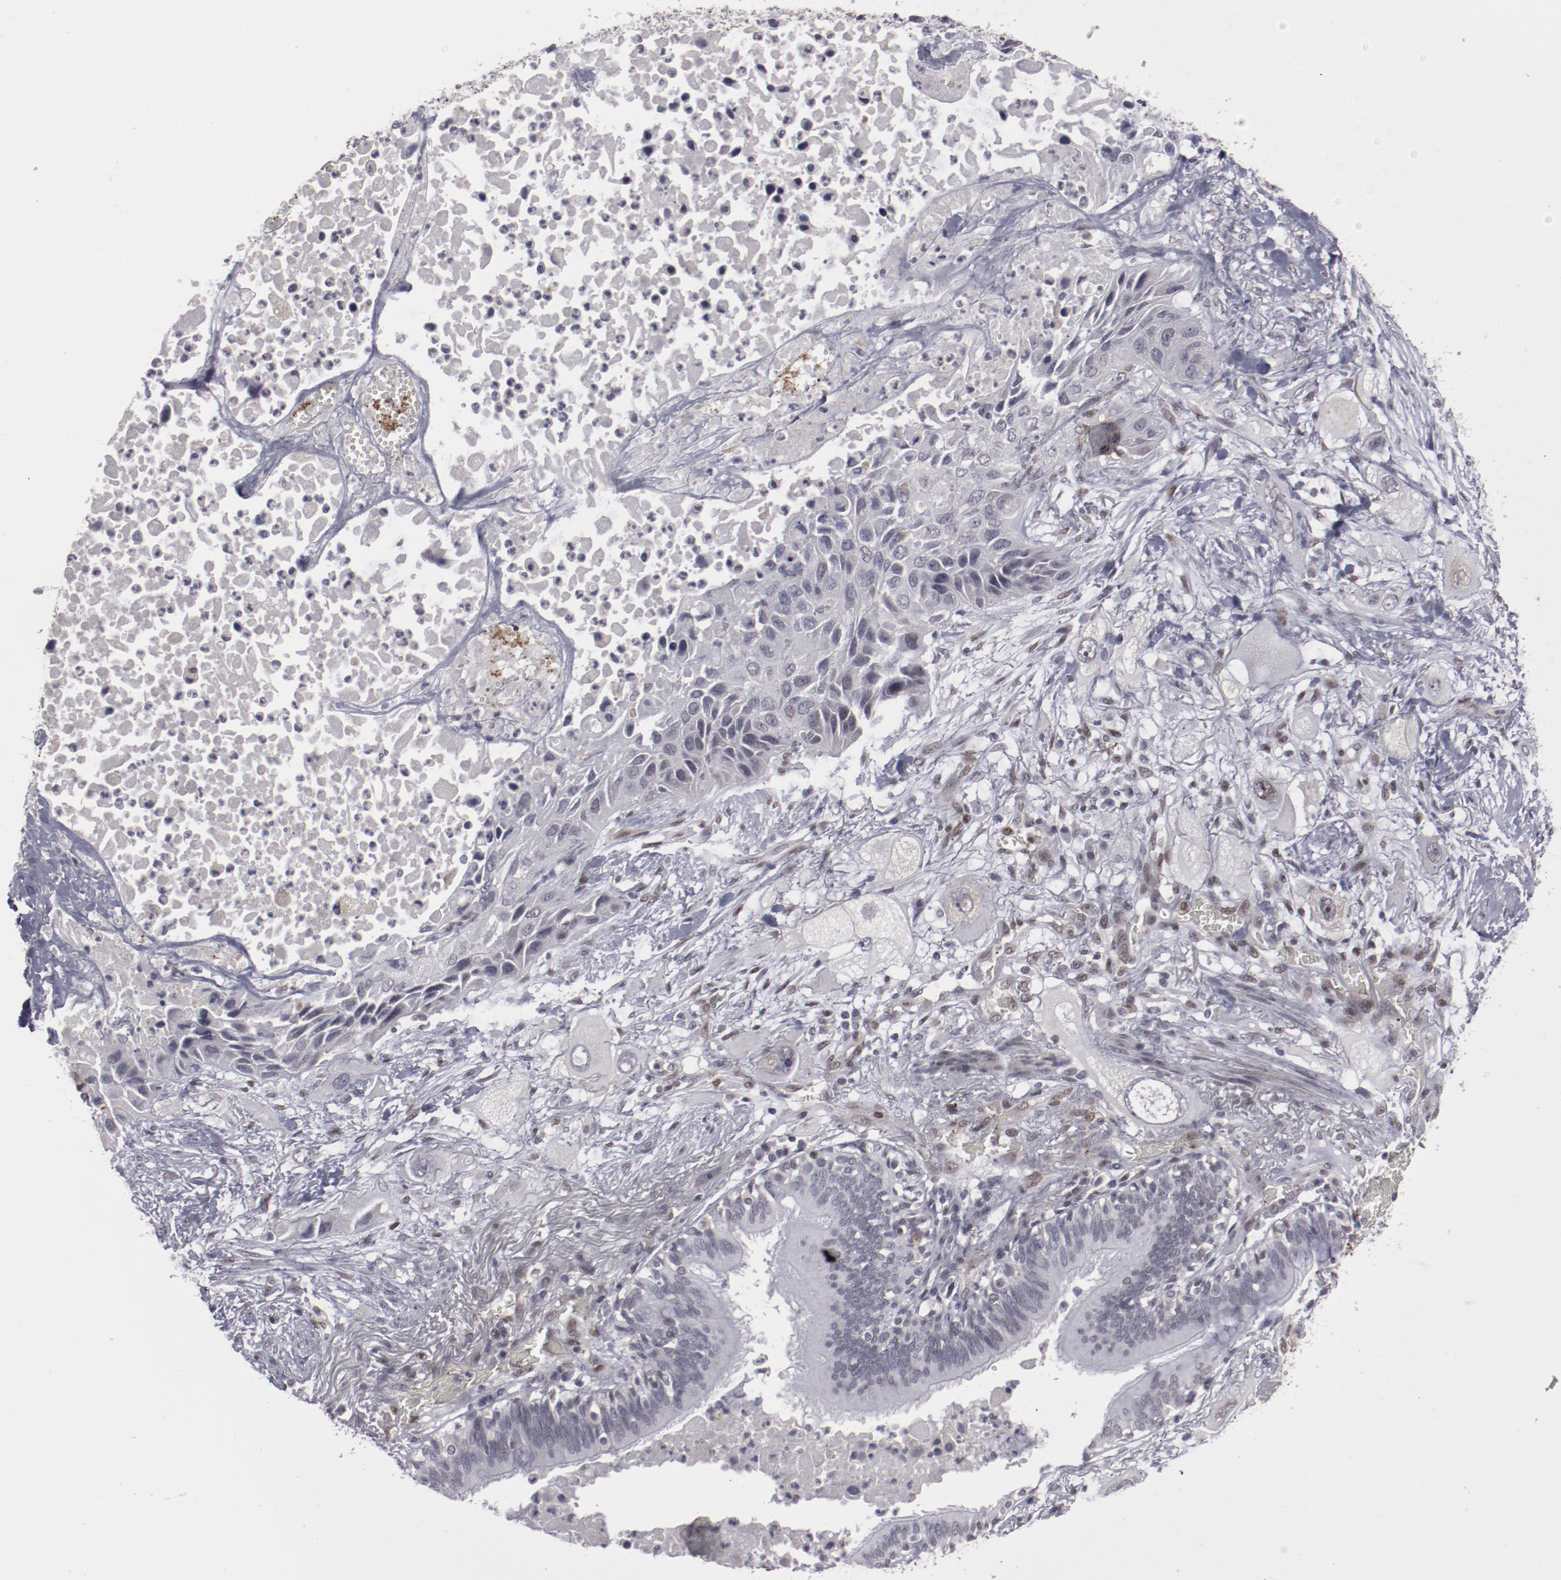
{"staining": {"intensity": "negative", "quantity": "none", "location": "none"}, "tissue": "lung cancer", "cell_type": "Tumor cells", "image_type": "cancer", "snomed": [{"axis": "morphology", "description": "Squamous cell carcinoma, NOS"}, {"axis": "topography", "description": "Lung"}], "caption": "The image exhibits no significant expression in tumor cells of lung cancer (squamous cell carcinoma).", "gene": "LEF1", "patient": {"sex": "female", "age": 76}}